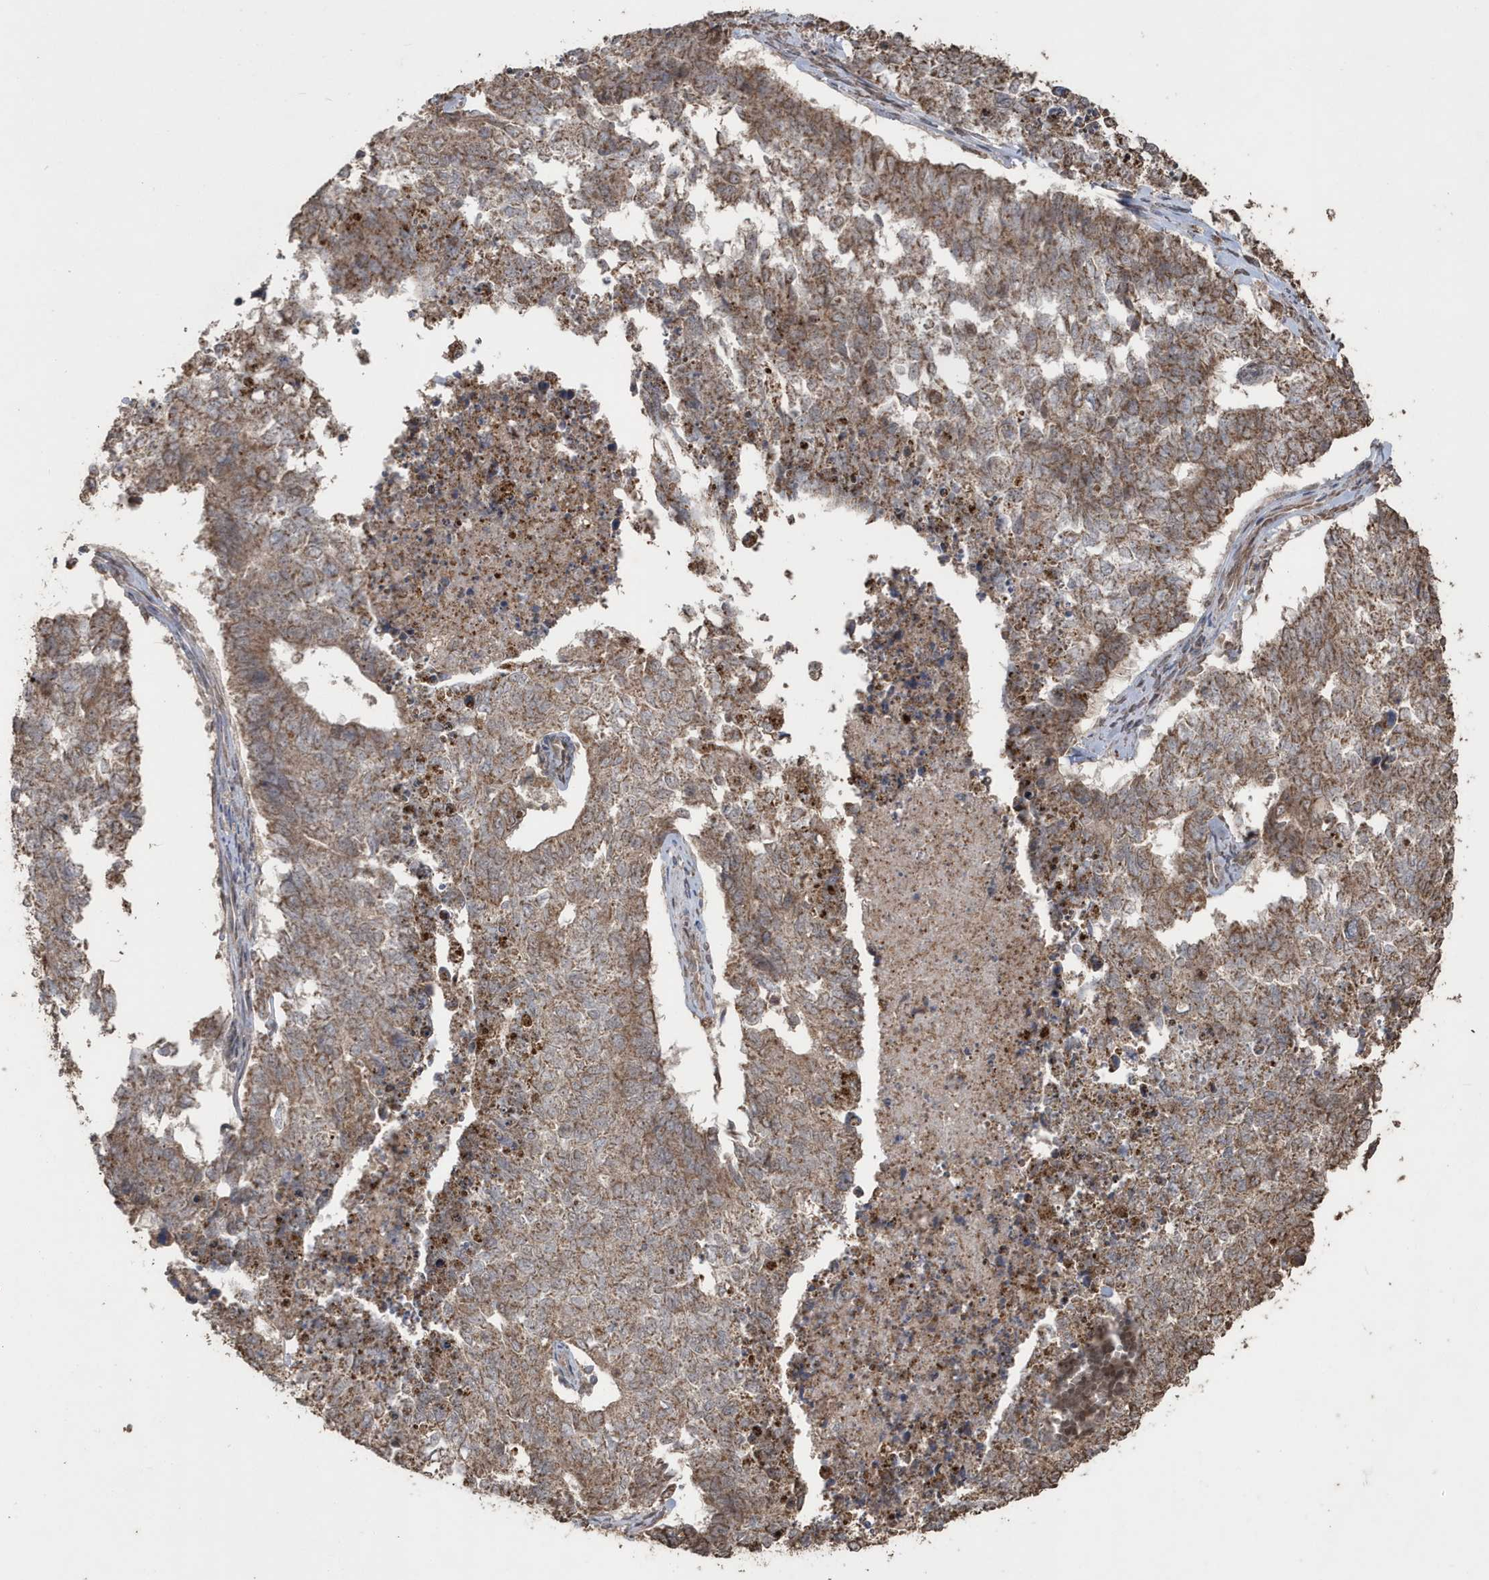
{"staining": {"intensity": "moderate", "quantity": ">75%", "location": "cytoplasmic/membranous"}, "tissue": "cervical cancer", "cell_type": "Tumor cells", "image_type": "cancer", "snomed": [{"axis": "morphology", "description": "Squamous cell carcinoma, NOS"}, {"axis": "topography", "description": "Cervix"}], "caption": "A high-resolution image shows immunohistochemistry staining of squamous cell carcinoma (cervical), which exhibits moderate cytoplasmic/membranous positivity in about >75% of tumor cells. (Brightfield microscopy of DAB IHC at high magnification).", "gene": "PAXBP1", "patient": {"sex": "female", "age": 63}}